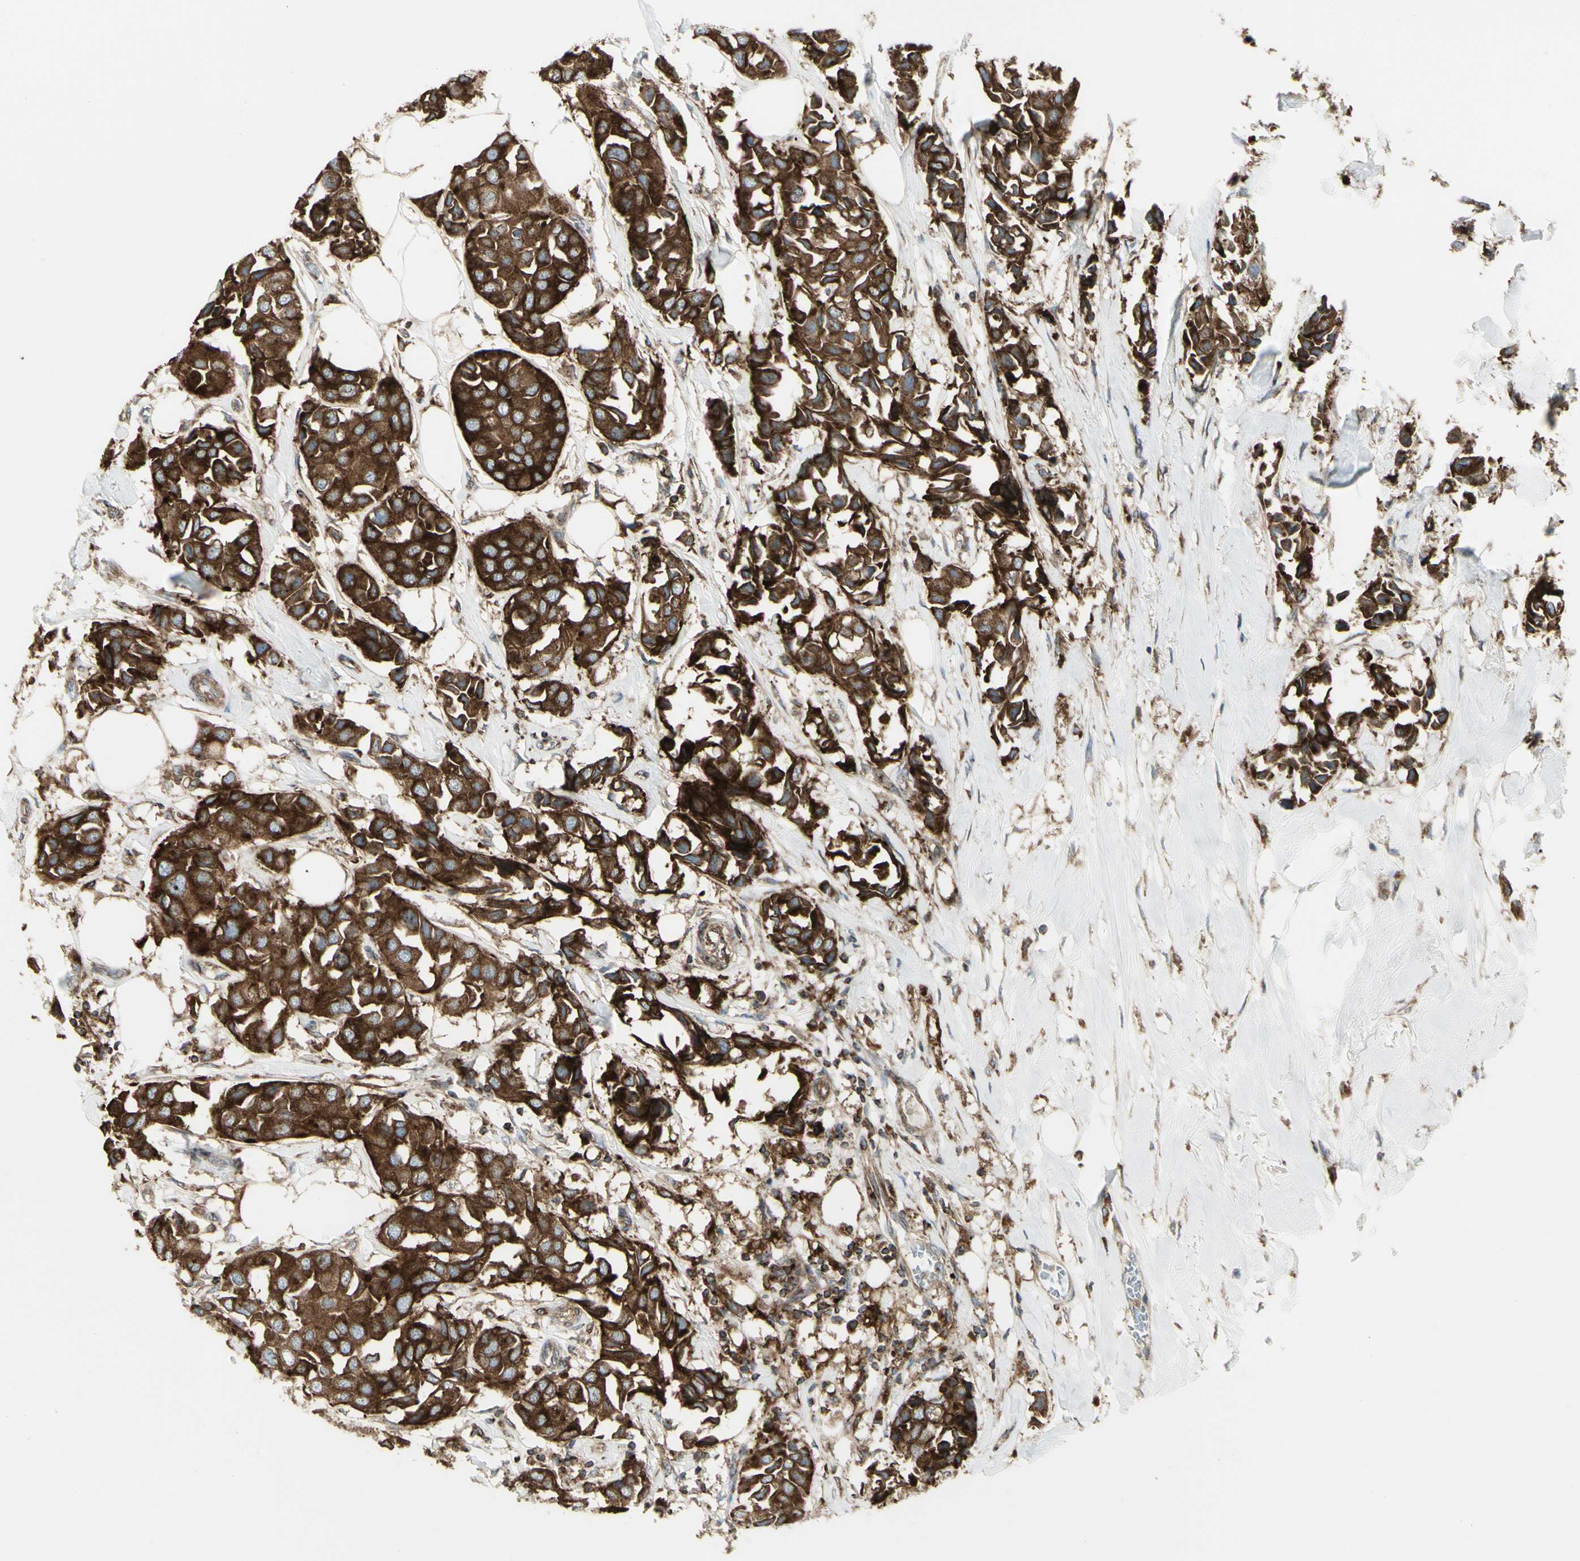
{"staining": {"intensity": "strong", "quantity": ">75%", "location": "cytoplasmic/membranous"}, "tissue": "breast cancer", "cell_type": "Tumor cells", "image_type": "cancer", "snomed": [{"axis": "morphology", "description": "Duct carcinoma"}, {"axis": "topography", "description": "Breast"}], "caption": "Immunohistochemistry micrograph of neoplastic tissue: human breast cancer (intraductal carcinoma) stained using immunohistochemistry (IHC) shows high levels of strong protein expression localized specifically in the cytoplasmic/membranous of tumor cells, appearing as a cytoplasmic/membranous brown color.", "gene": "NAPA", "patient": {"sex": "female", "age": 80}}